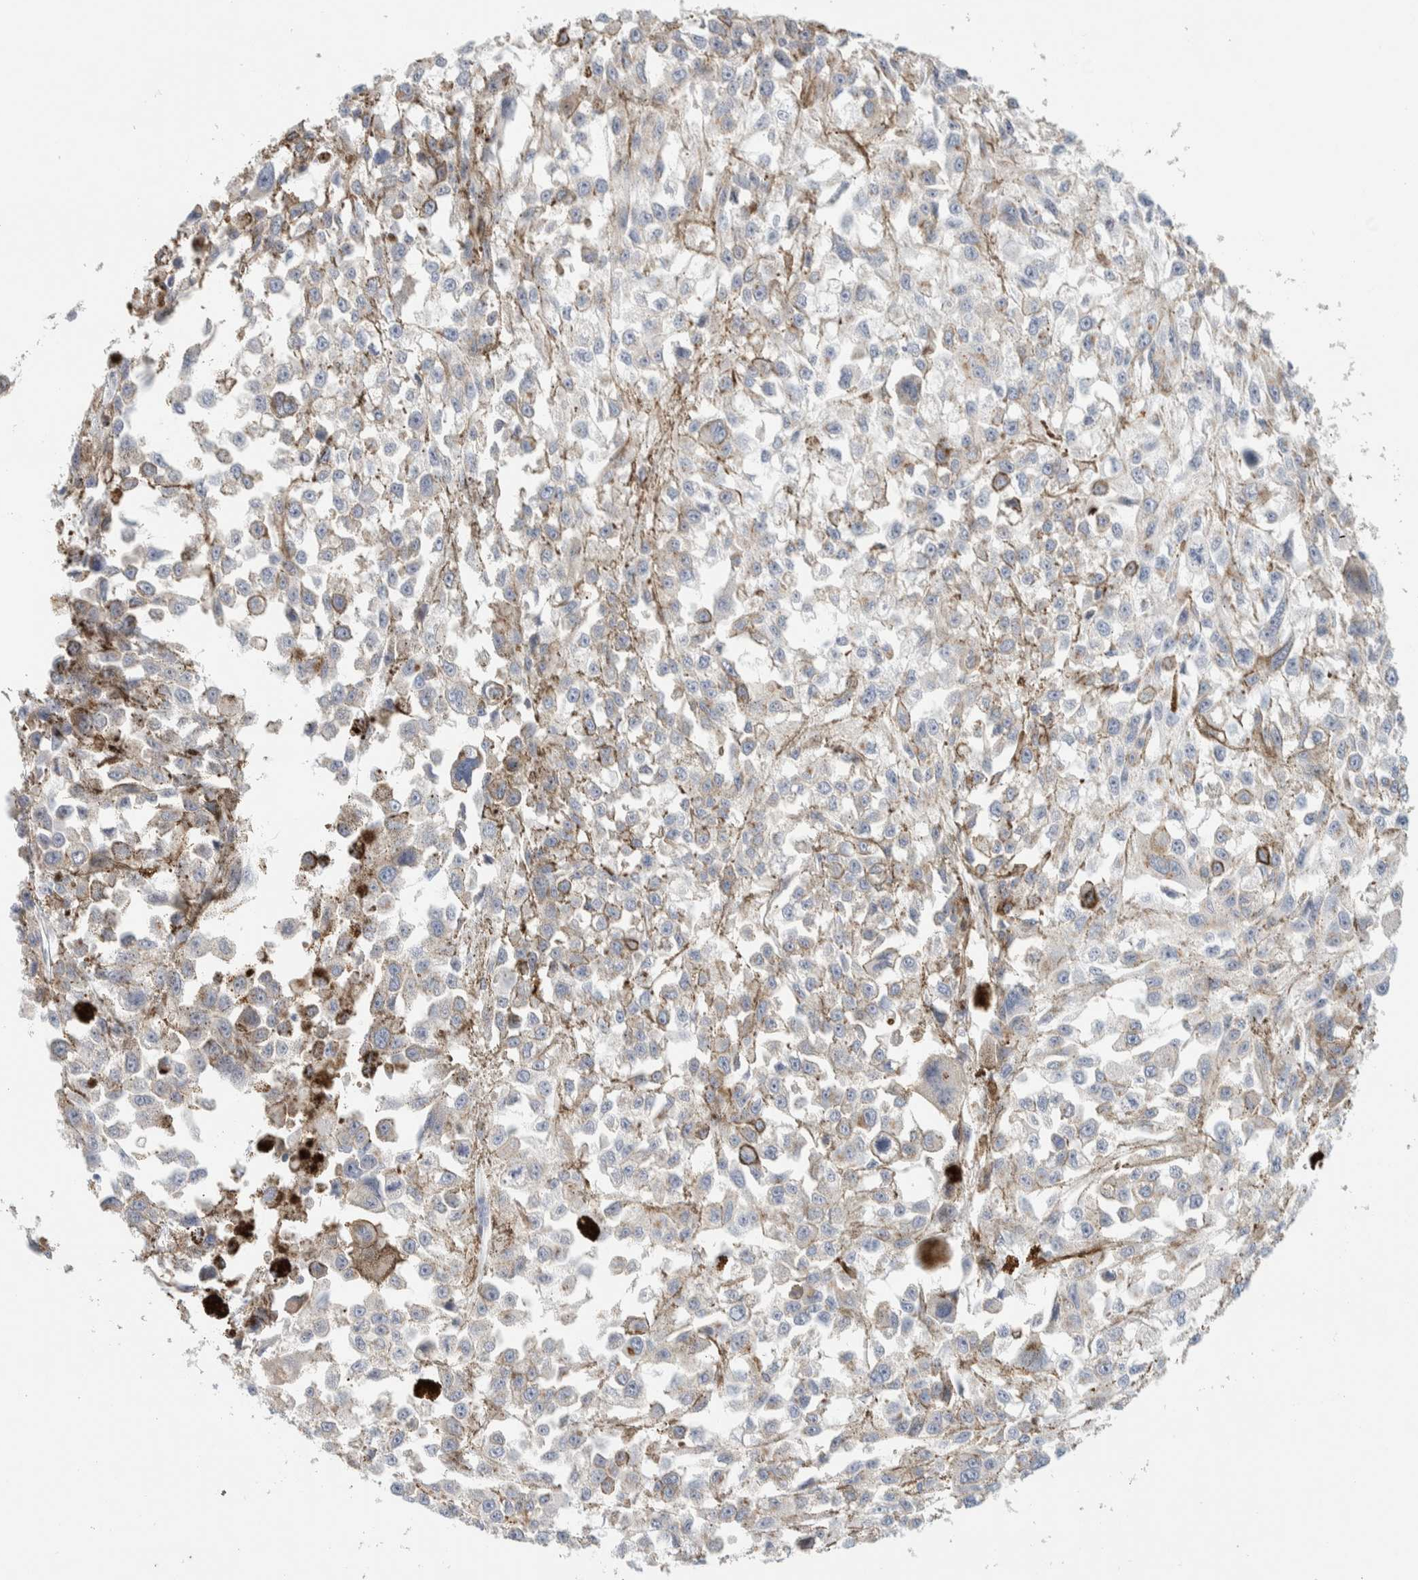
{"staining": {"intensity": "negative", "quantity": "none", "location": "none"}, "tissue": "melanoma", "cell_type": "Tumor cells", "image_type": "cancer", "snomed": [{"axis": "morphology", "description": "Malignant melanoma, Metastatic site"}, {"axis": "topography", "description": "Lymph node"}], "caption": "Photomicrograph shows no protein expression in tumor cells of malignant melanoma (metastatic site) tissue. The staining was performed using DAB to visualize the protein expression in brown, while the nuclei were stained in blue with hematoxylin (Magnification: 20x).", "gene": "SPNS3", "patient": {"sex": "male", "age": 59}}